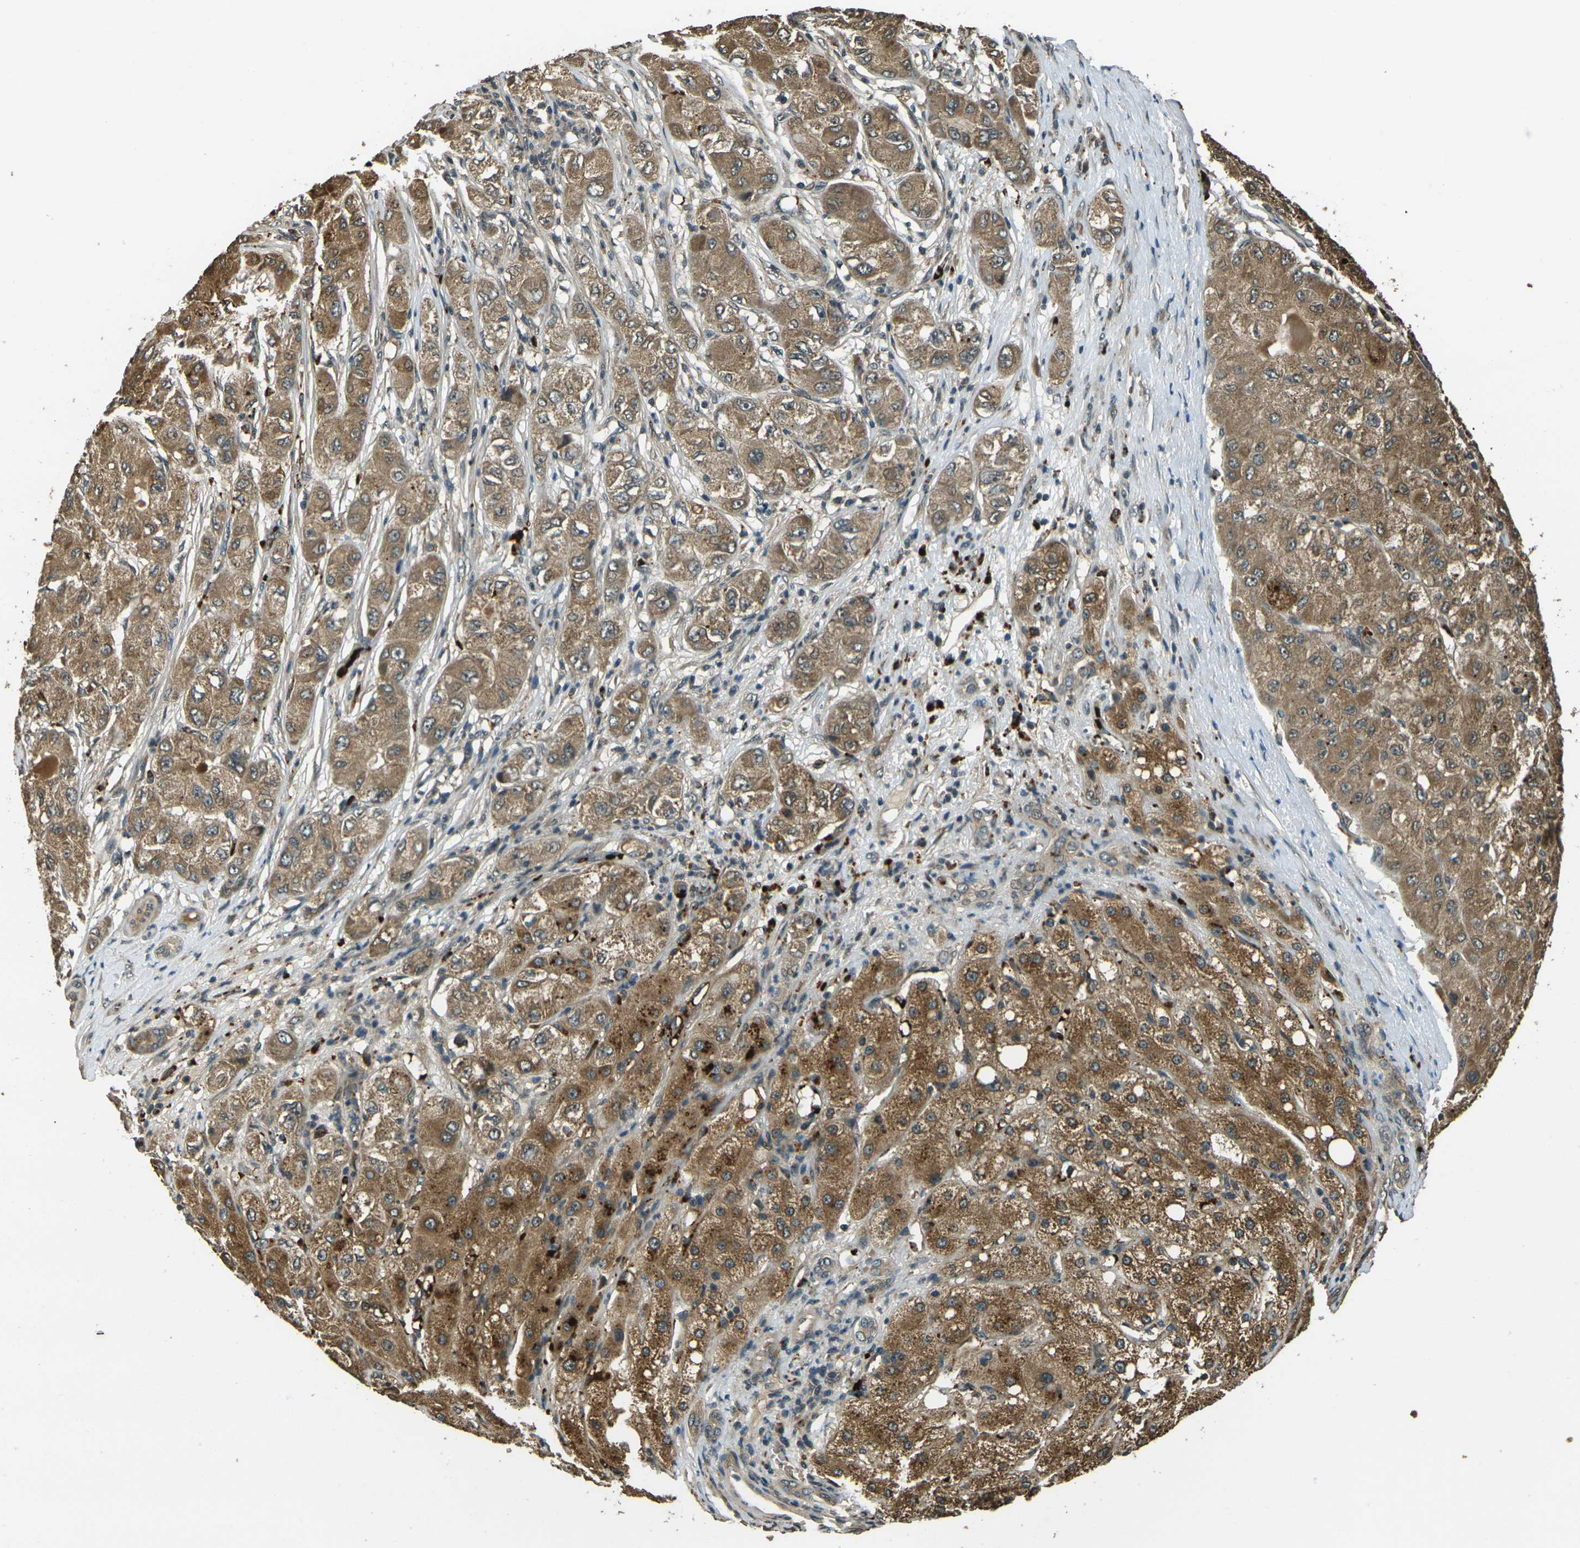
{"staining": {"intensity": "moderate", "quantity": ">75%", "location": "cytoplasmic/membranous"}, "tissue": "liver cancer", "cell_type": "Tumor cells", "image_type": "cancer", "snomed": [{"axis": "morphology", "description": "Carcinoma, Hepatocellular, NOS"}, {"axis": "topography", "description": "Liver"}], "caption": "Brown immunohistochemical staining in liver cancer (hepatocellular carcinoma) exhibits moderate cytoplasmic/membranous positivity in about >75% of tumor cells.", "gene": "TOR1A", "patient": {"sex": "male", "age": 80}}